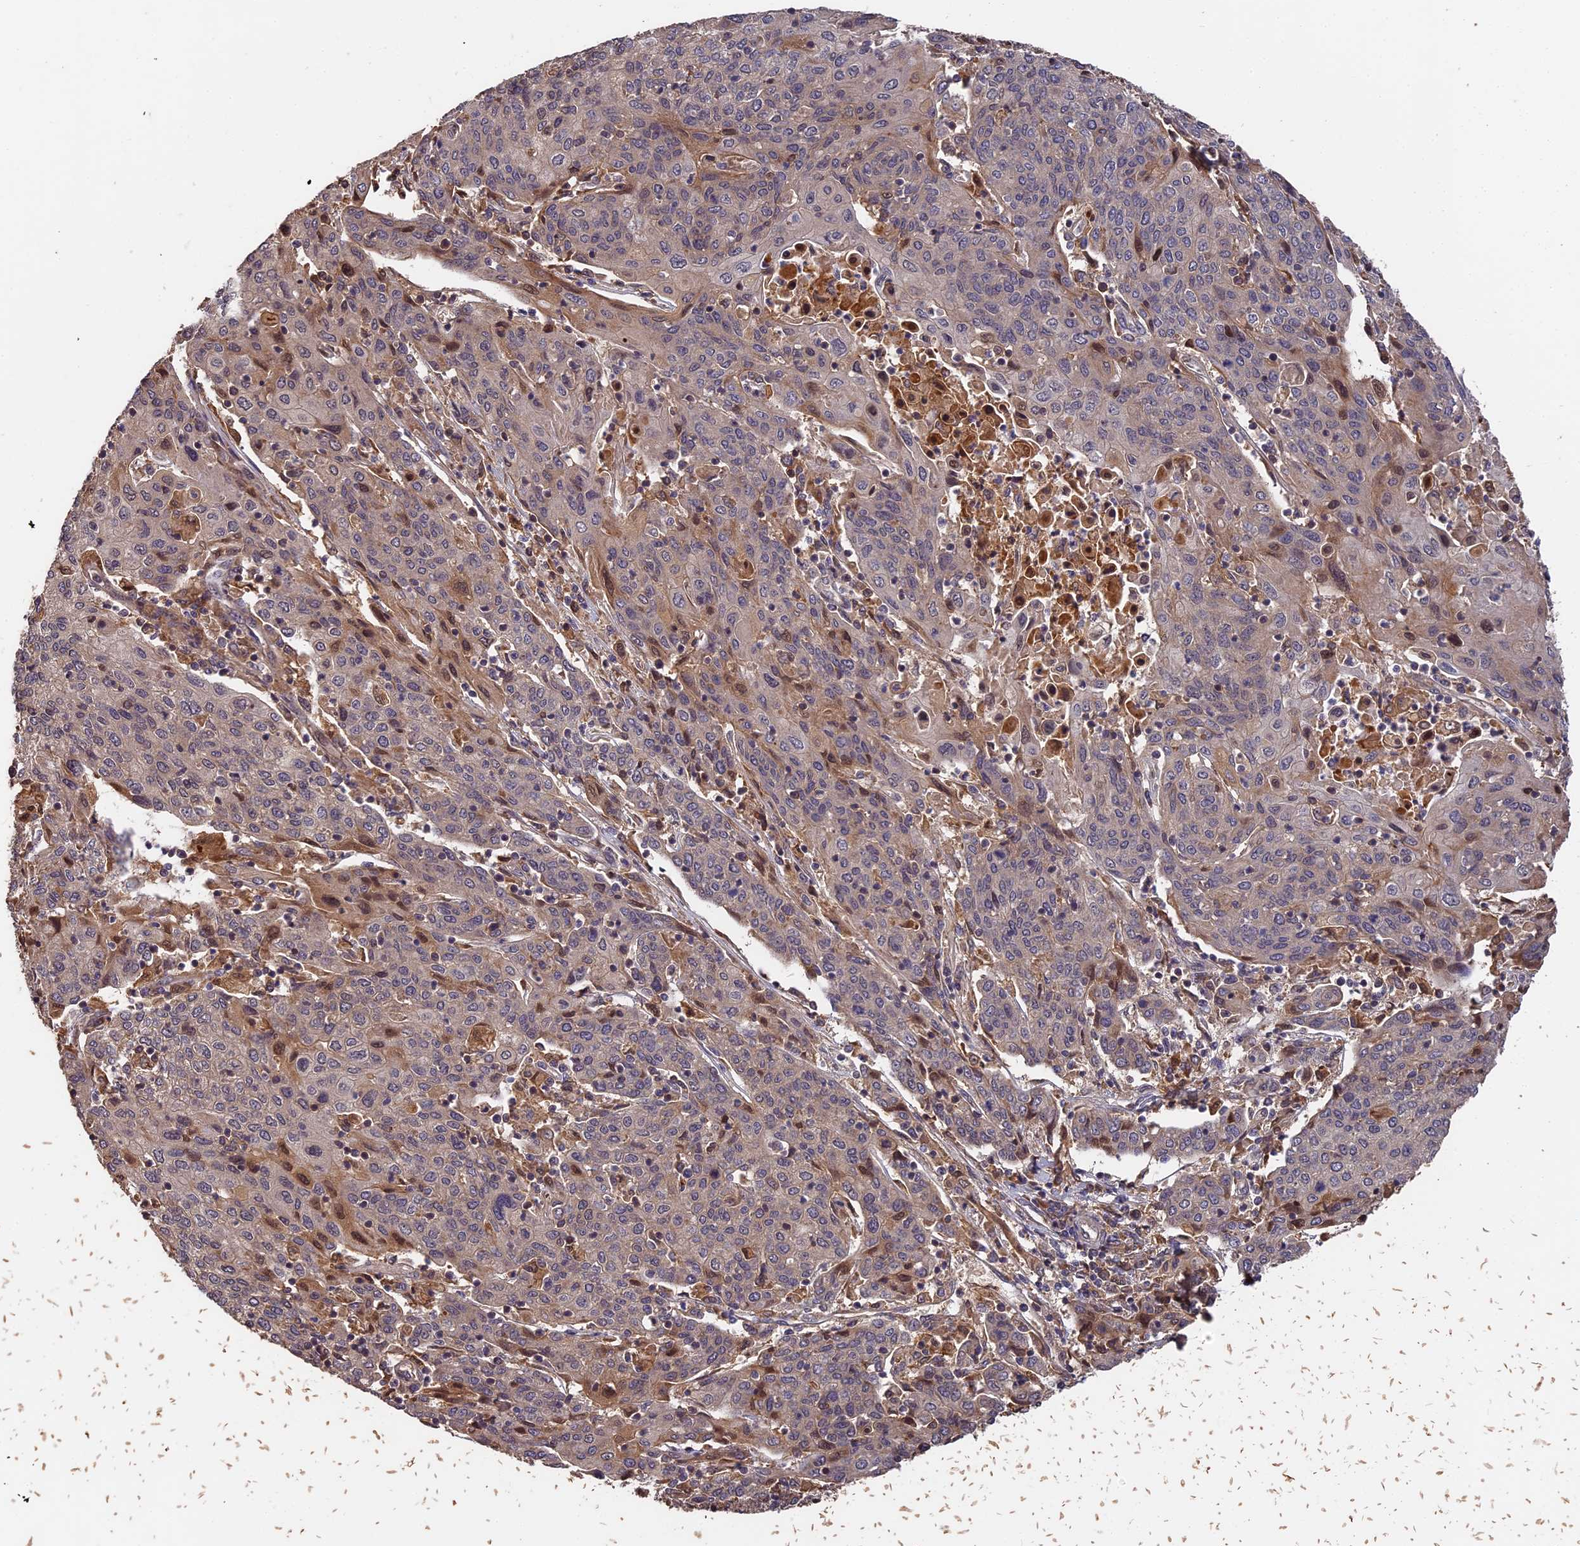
{"staining": {"intensity": "negative", "quantity": "none", "location": "none"}, "tissue": "cervical cancer", "cell_type": "Tumor cells", "image_type": "cancer", "snomed": [{"axis": "morphology", "description": "Squamous cell carcinoma, NOS"}, {"axis": "topography", "description": "Cervix"}], "caption": "Immunohistochemistry (IHC) photomicrograph of neoplastic tissue: human squamous cell carcinoma (cervical) stained with DAB (3,3'-diaminobenzidine) exhibits no significant protein staining in tumor cells.", "gene": "ITIH1", "patient": {"sex": "female", "age": 67}}